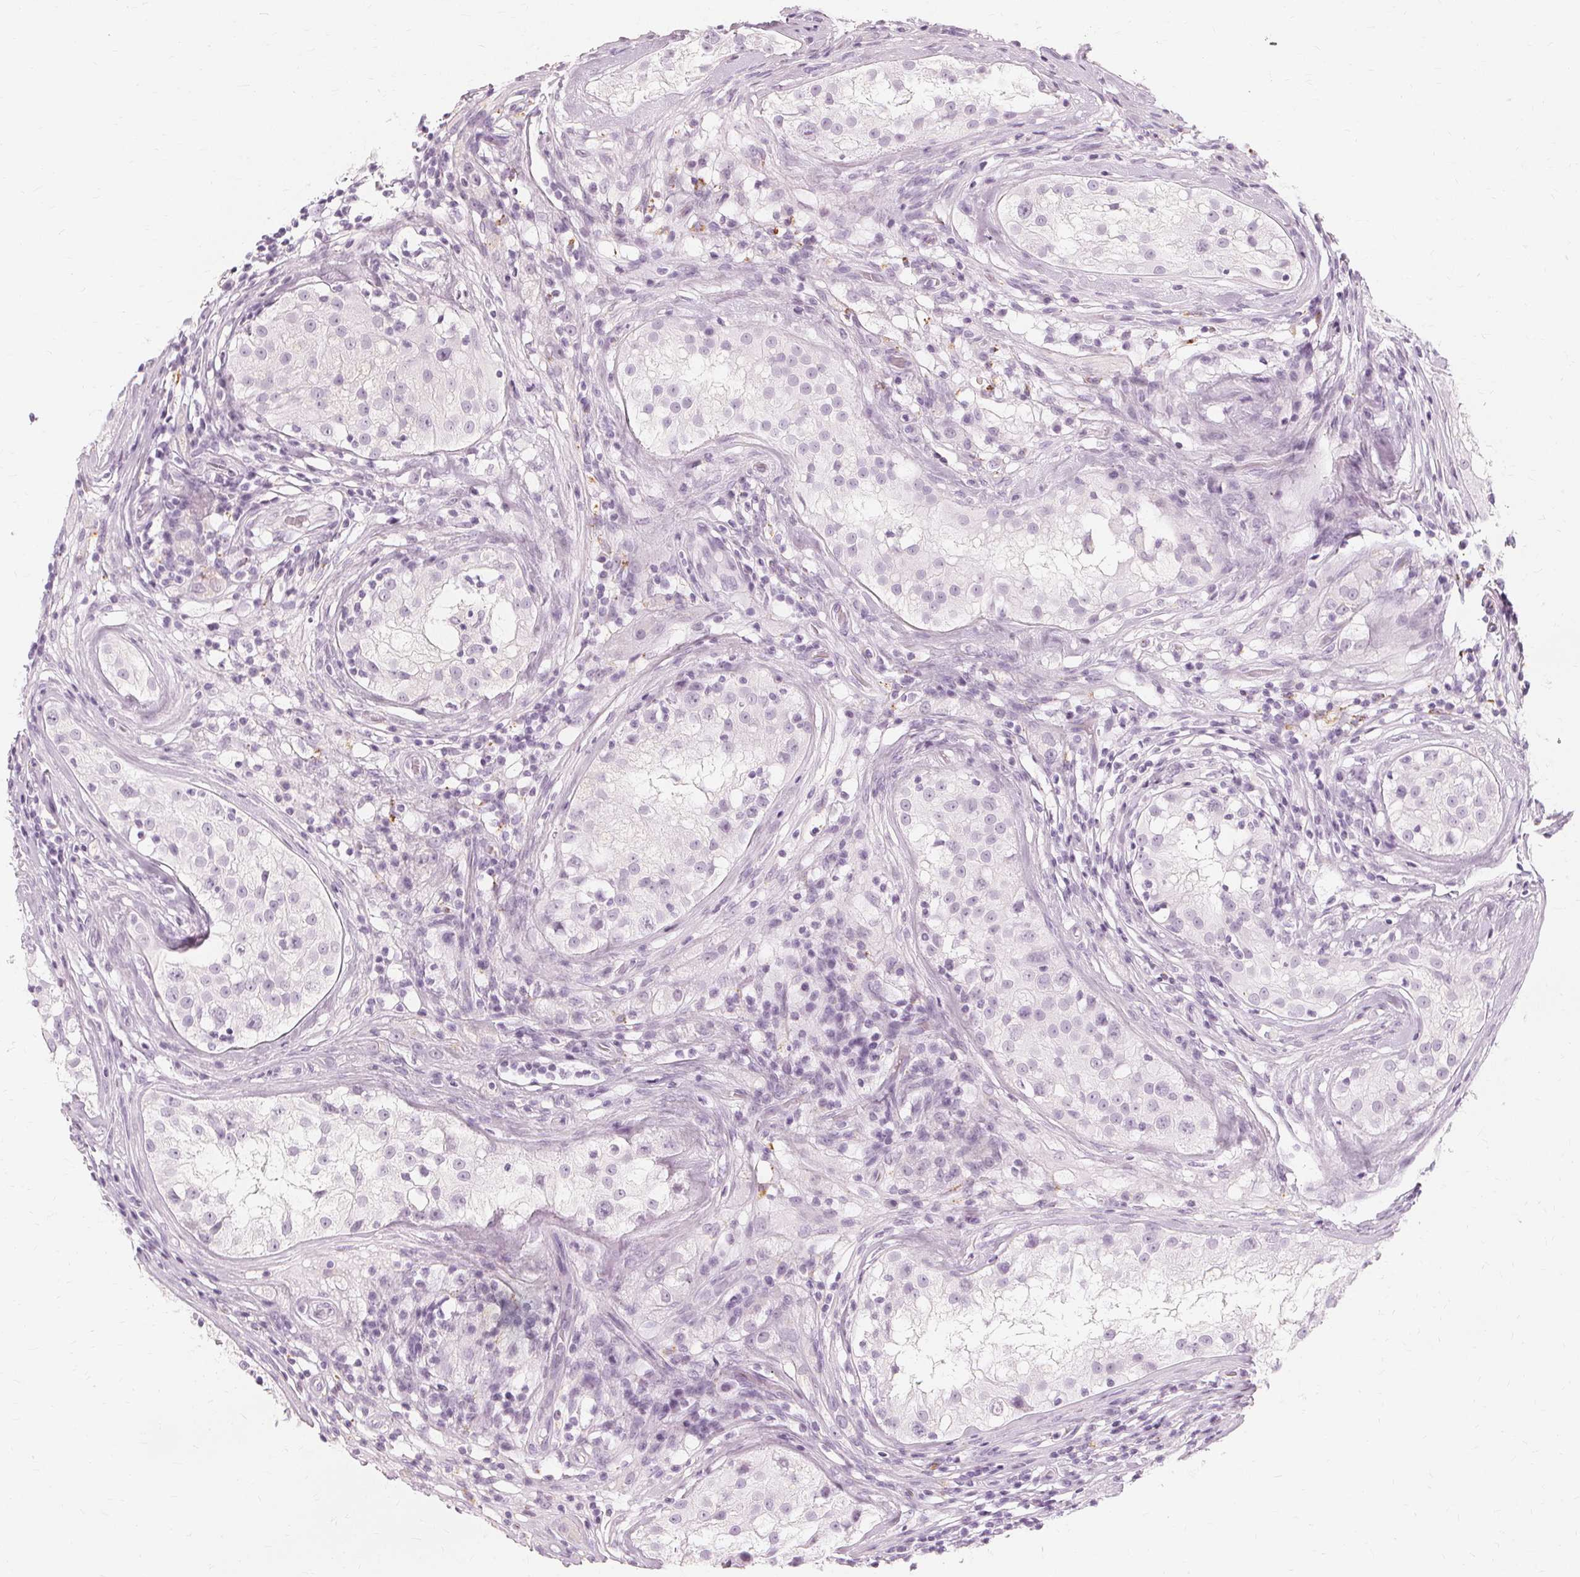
{"staining": {"intensity": "negative", "quantity": "none", "location": "none"}, "tissue": "urothelial cancer", "cell_type": "Tumor cells", "image_type": "cancer", "snomed": [{"axis": "morphology", "description": "Normal tissue, NOS"}, {"axis": "morphology", "description": "Urothelial carcinoma, High grade"}, {"axis": "morphology", "description": "Seminoma, NOS"}, {"axis": "morphology", "description": "Carcinoma, Embryonal, NOS"}, {"axis": "topography", "description": "Urinary bladder"}, {"axis": "topography", "description": "Testis"}], "caption": "Protein analysis of urothelial cancer shows no significant positivity in tumor cells.", "gene": "TFF1", "patient": {"sex": "male", "age": 41}}